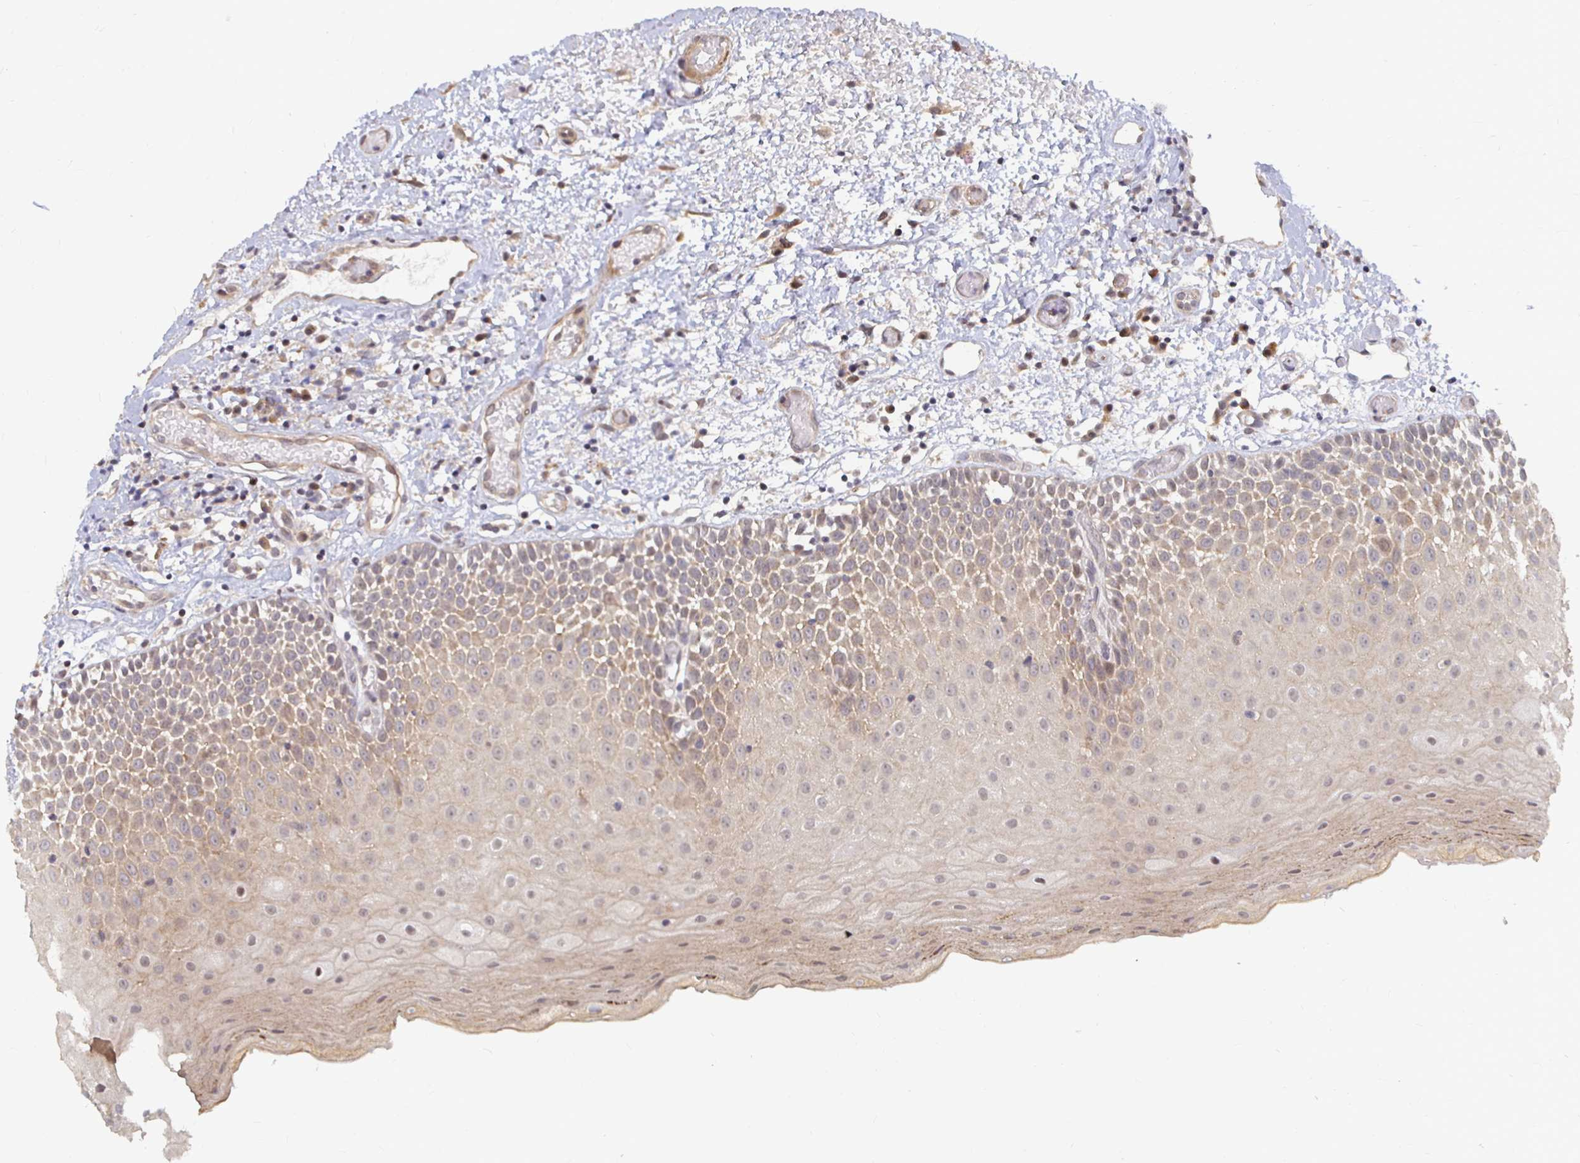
{"staining": {"intensity": "weak", "quantity": "25%-75%", "location": "cytoplasmic/membranous"}, "tissue": "oral mucosa", "cell_type": "Squamous epithelial cells", "image_type": "normal", "snomed": [{"axis": "morphology", "description": "Normal tissue, NOS"}, {"axis": "topography", "description": "Oral tissue"}], "caption": "Immunohistochemistry (DAB (3,3'-diaminobenzidine)) staining of unremarkable oral mucosa displays weak cytoplasmic/membranous protein positivity in approximately 25%-75% of squamous epithelial cells. (Stains: DAB in brown, nuclei in blue, Microscopy: brightfield microscopy at high magnification).", "gene": "CAPN11", "patient": {"sex": "female", "age": 82}}